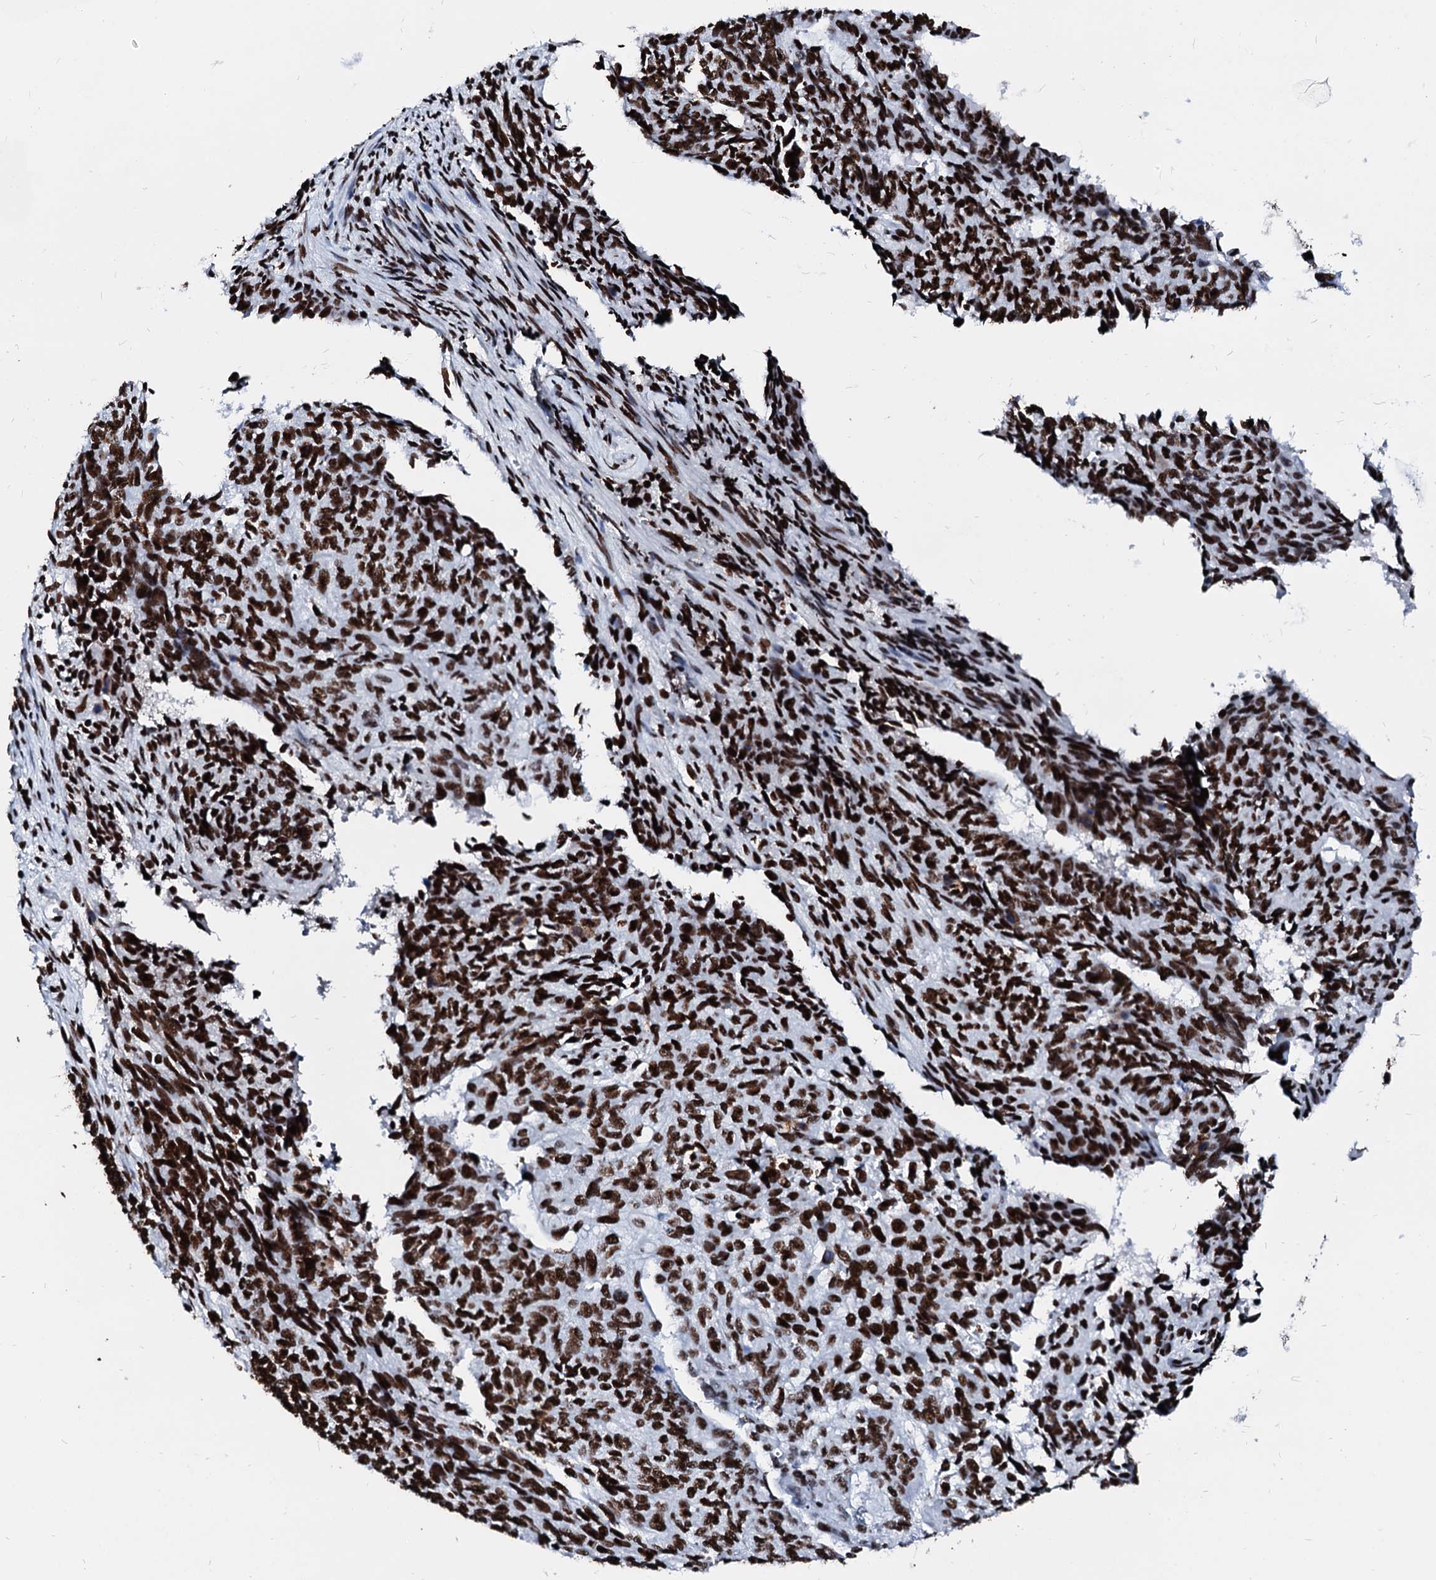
{"staining": {"intensity": "strong", "quantity": ">75%", "location": "nuclear"}, "tissue": "endometrial cancer", "cell_type": "Tumor cells", "image_type": "cancer", "snomed": [{"axis": "morphology", "description": "Adenocarcinoma, NOS"}, {"axis": "topography", "description": "Endometrium"}], "caption": "Endometrial cancer tissue exhibits strong nuclear expression in about >75% of tumor cells, visualized by immunohistochemistry.", "gene": "RALY", "patient": {"sex": "female", "age": 32}}